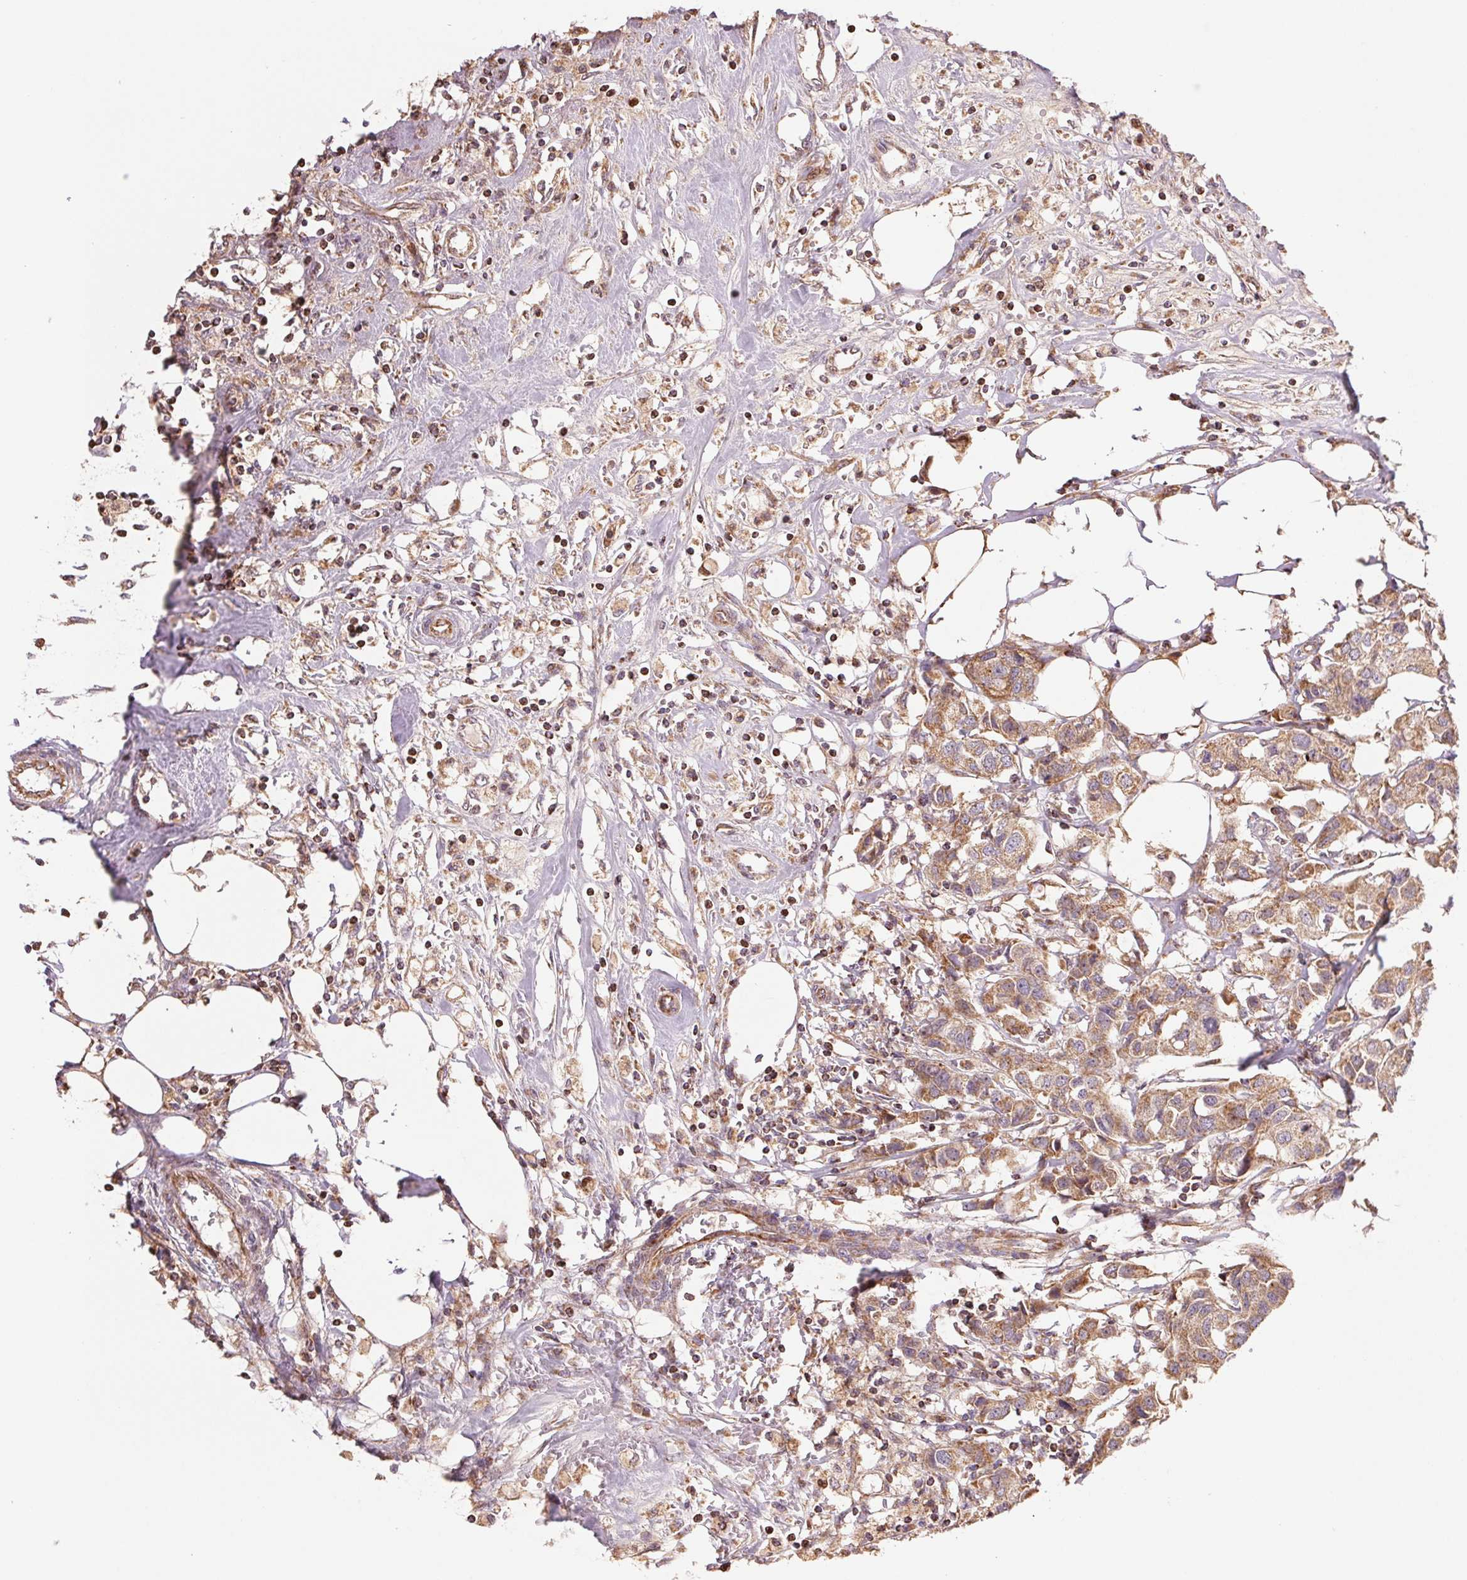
{"staining": {"intensity": "moderate", "quantity": ">75%", "location": "cytoplasmic/membranous"}, "tissue": "breast cancer", "cell_type": "Tumor cells", "image_type": "cancer", "snomed": [{"axis": "morphology", "description": "Duct carcinoma"}, {"axis": "topography", "description": "Breast"}], "caption": "Approximately >75% of tumor cells in breast cancer (infiltrating ductal carcinoma) show moderate cytoplasmic/membranous protein positivity as visualized by brown immunohistochemical staining.", "gene": "DGUOK", "patient": {"sex": "female", "age": 80}}